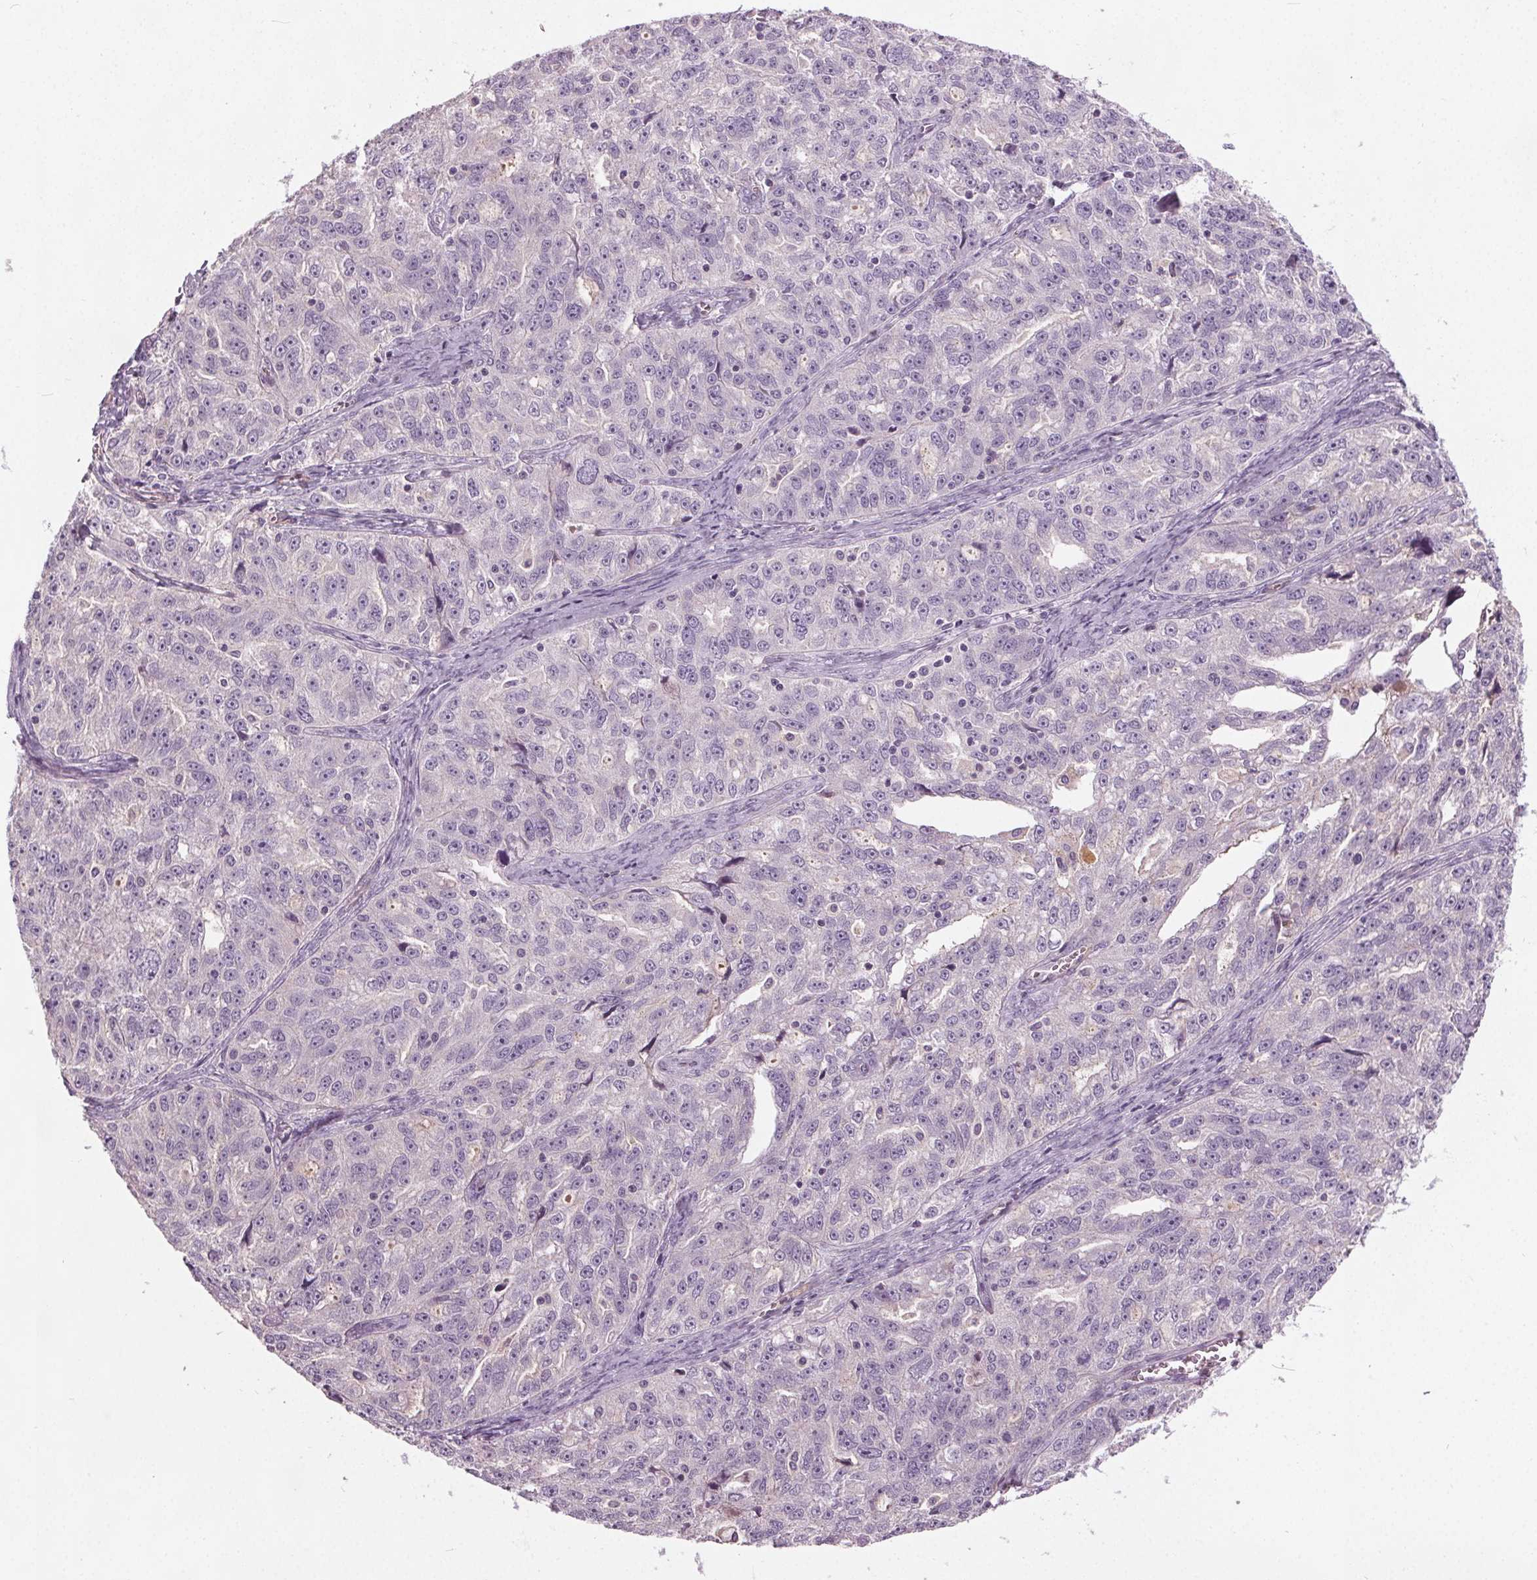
{"staining": {"intensity": "negative", "quantity": "none", "location": "none"}, "tissue": "ovarian cancer", "cell_type": "Tumor cells", "image_type": "cancer", "snomed": [{"axis": "morphology", "description": "Cystadenocarcinoma, serous, NOS"}, {"axis": "topography", "description": "Ovary"}], "caption": "Histopathology image shows no protein expression in tumor cells of serous cystadenocarcinoma (ovarian) tissue.", "gene": "PDGFD", "patient": {"sex": "female", "age": 51}}